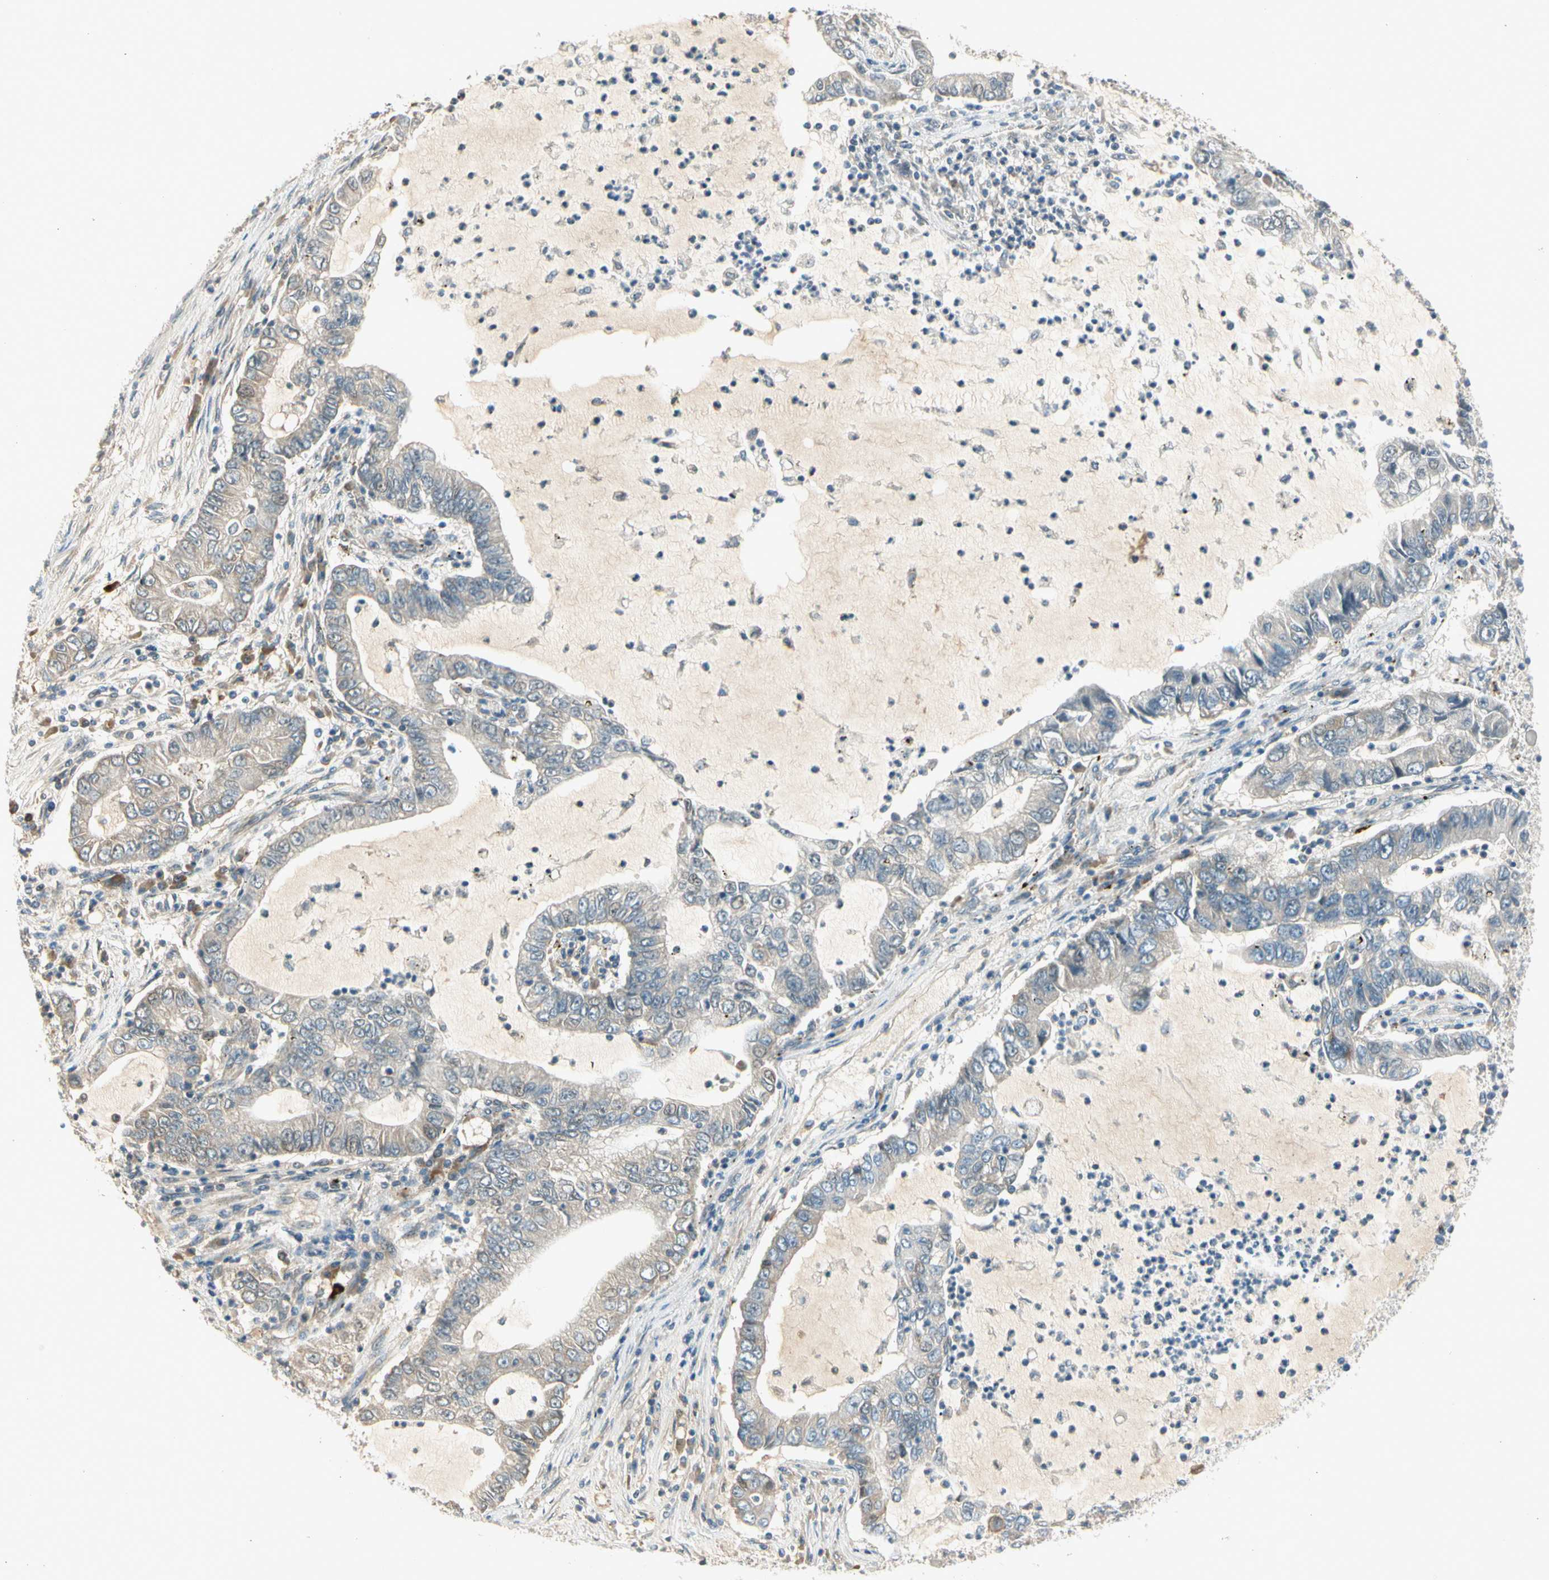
{"staining": {"intensity": "negative", "quantity": "none", "location": "none"}, "tissue": "lung cancer", "cell_type": "Tumor cells", "image_type": "cancer", "snomed": [{"axis": "morphology", "description": "Adenocarcinoma, NOS"}, {"axis": "topography", "description": "Lung"}], "caption": "There is no significant positivity in tumor cells of lung adenocarcinoma.", "gene": "PCDHB15", "patient": {"sex": "female", "age": 51}}